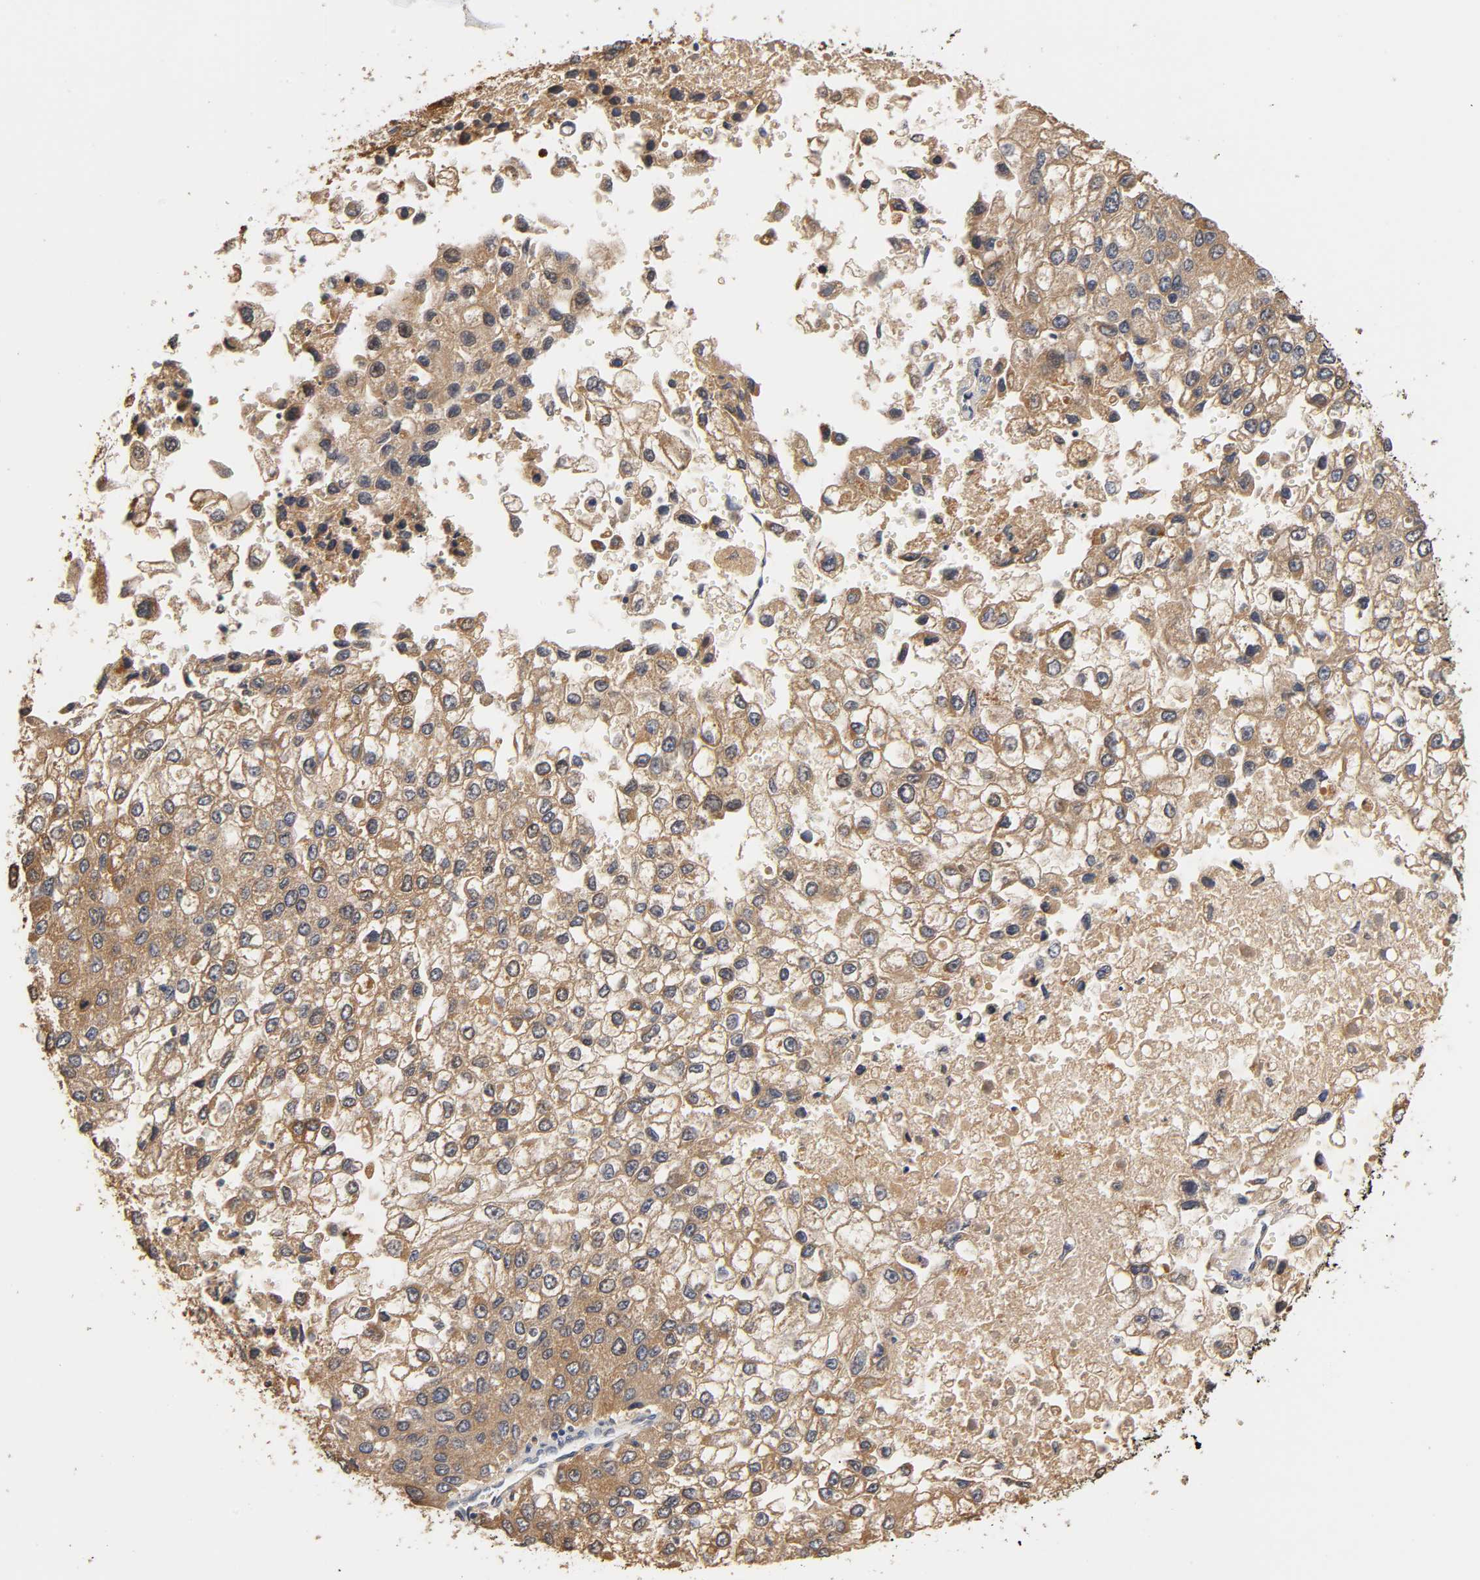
{"staining": {"intensity": "moderate", "quantity": ">75%", "location": "cytoplasmic/membranous"}, "tissue": "liver cancer", "cell_type": "Tumor cells", "image_type": "cancer", "snomed": [{"axis": "morphology", "description": "Carcinoma, Hepatocellular, NOS"}, {"axis": "topography", "description": "Liver"}], "caption": "IHC image of neoplastic tissue: human liver hepatocellular carcinoma stained using immunohistochemistry (IHC) shows medium levels of moderate protein expression localized specifically in the cytoplasmic/membranous of tumor cells, appearing as a cytoplasmic/membranous brown color.", "gene": "GSTZ1", "patient": {"sex": "female", "age": 66}}